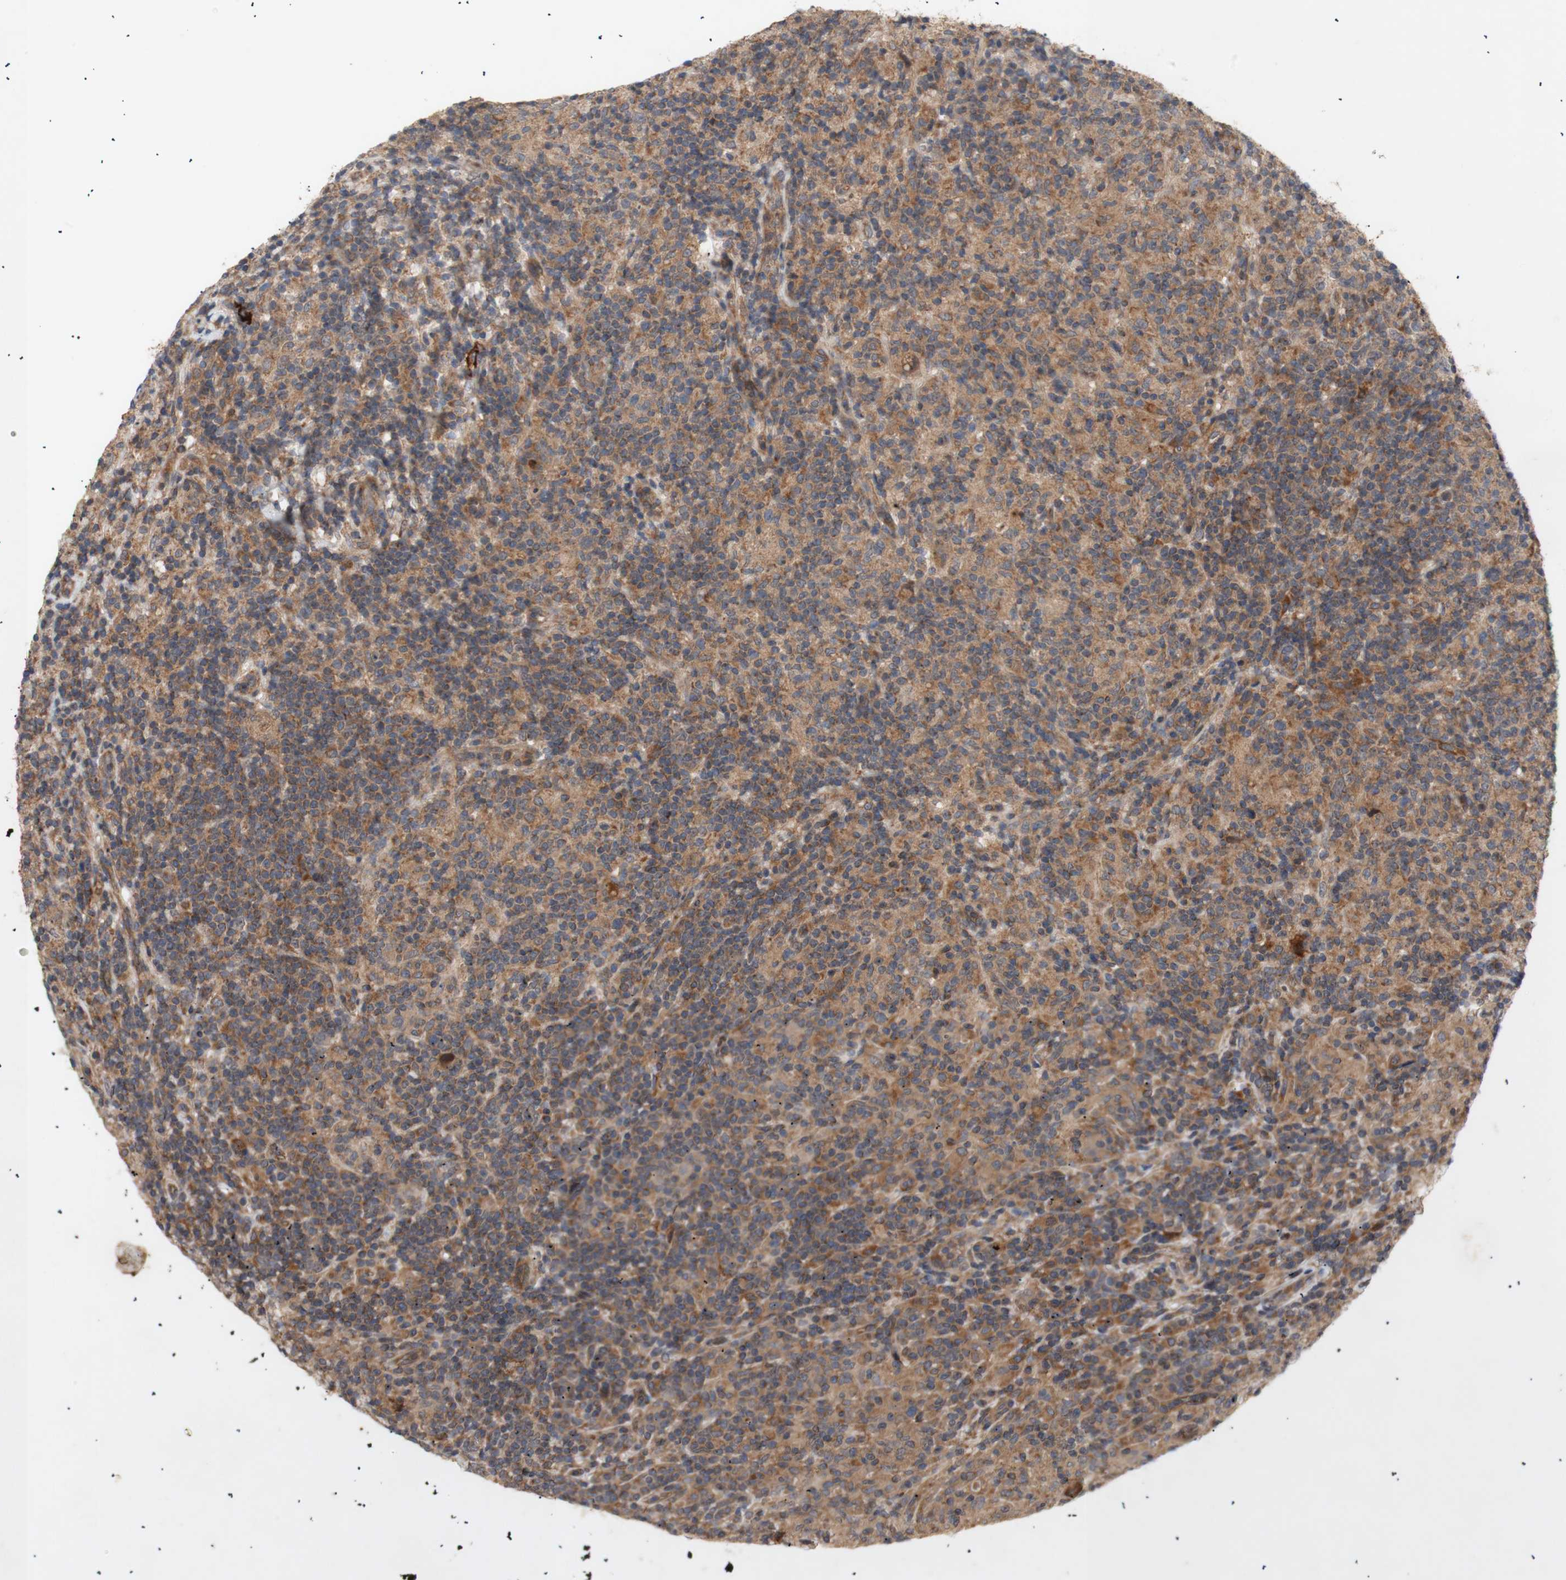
{"staining": {"intensity": "moderate", "quantity": ">75%", "location": "cytoplasmic/membranous"}, "tissue": "lymphoma", "cell_type": "Tumor cells", "image_type": "cancer", "snomed": [{"axis": "morphology", "description": "Hodgkin's disease, NOS"}, {"axis": "topography", "description": "Lymph node"}], "caption": "Hodgkin's disease tissue reveals moderate cytoplasmic/membranous staining in about >75% of tumor cells", "gene": "PKN1", "patient": {"sex": "male", "age": 70}}